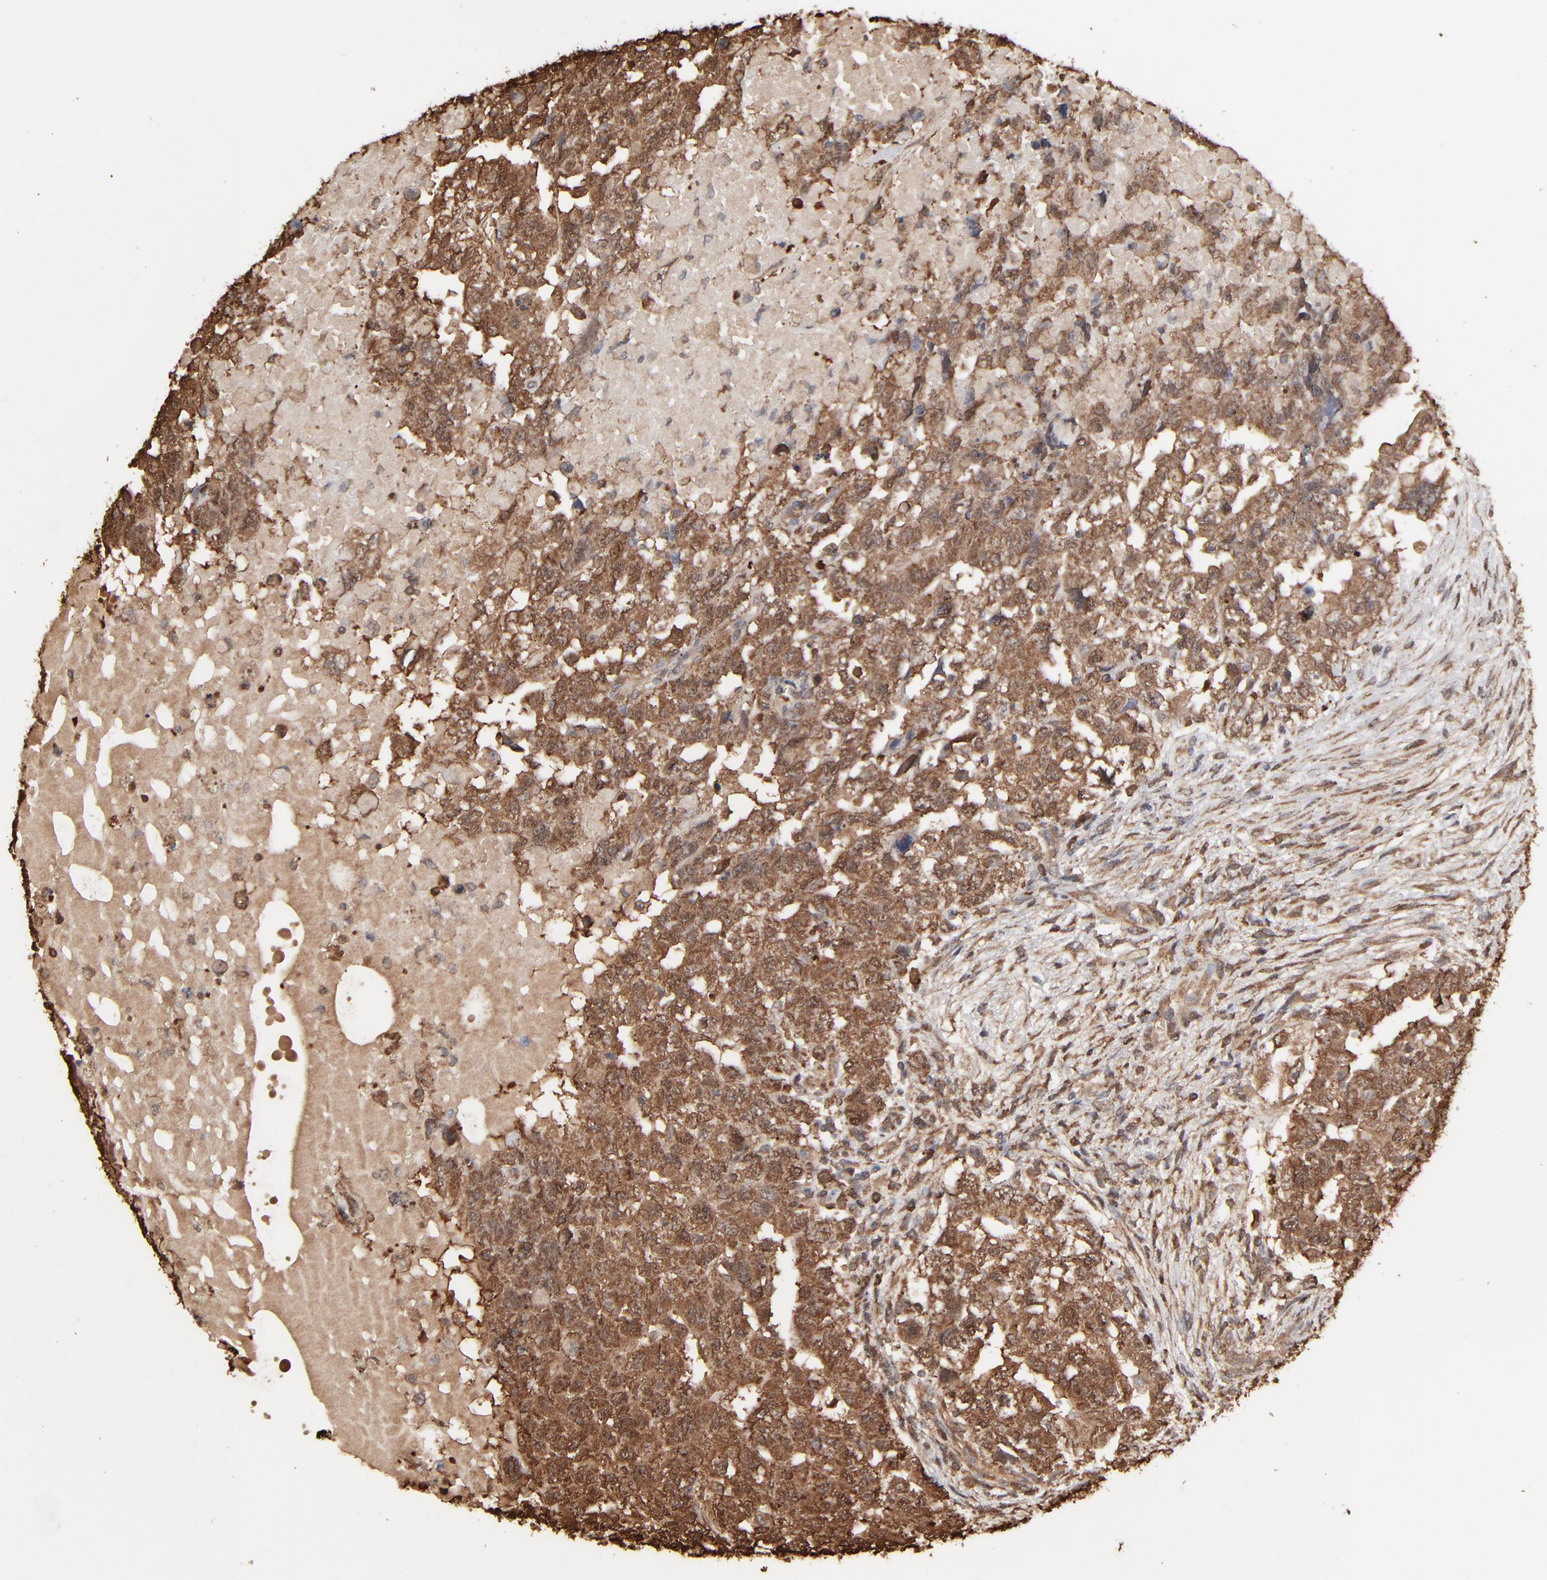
{"staining": {"intensity": "strong", "quantity": ">75%", "location": "cytoplasmic/membranous"}, "tissue": "testis cancer", "cell_type": "Tumor cells", "image_type": "cancer", "snomed": [{"axis": "morphology", "description": "Carcinoma, Embryonal, NOS"}, {"axis": "topography", "description": "Testis"}], "caption": "Strong cytoplasmic/membranous protein expression is present in approximately >75% of tumor cells in testis embryonal carcinoma.", "gene": "NME1-NME2", "patient": {"sex": "male", "age": 36}}